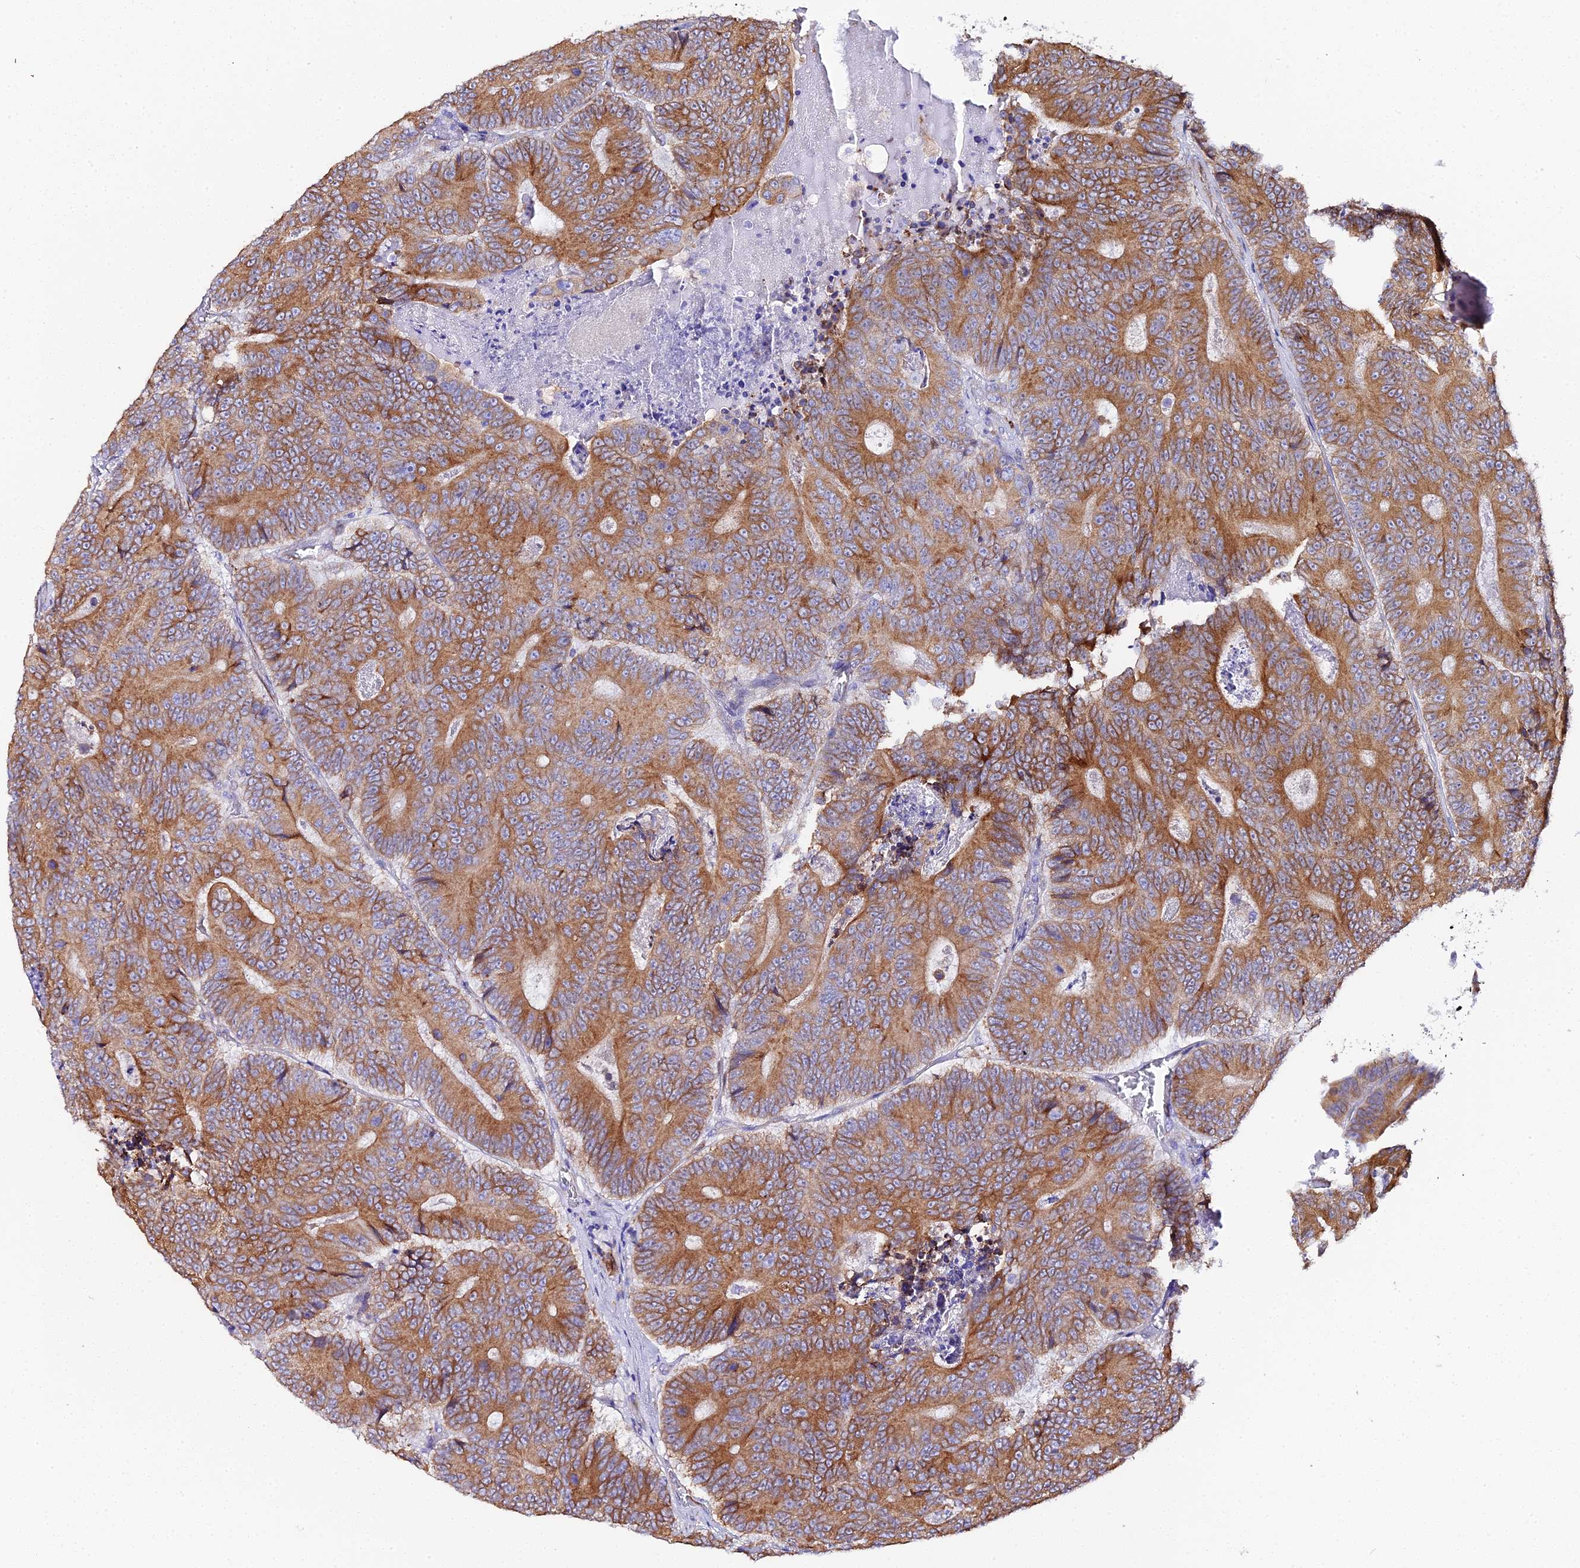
{"staining": {"intensity": "moderate", "quantity": ">75%", "location": "cytoplasmic/membranous"}, "tissue": "colorectal cancer", "cell_type": "Tumor cells", "image_type": "cancer", "snomed": [{"axis": "morphology", "description": "Adenocarcinoma, NOS"}, {"axis": "topography", "description": "Colon"}], "caption": "Moderate cytoplasmic/membranous positivity is present in approximately >75% of tumor cells in colorectal adenocarcinoma. The staining was performed using DAB (3,3'-diaminobenzidine), with brown indicating positive protein expression. Nuclei are stained blue with hematoxylin.", "gene": "CFAP45", "patient": {"sex": "male", "age": 83}}